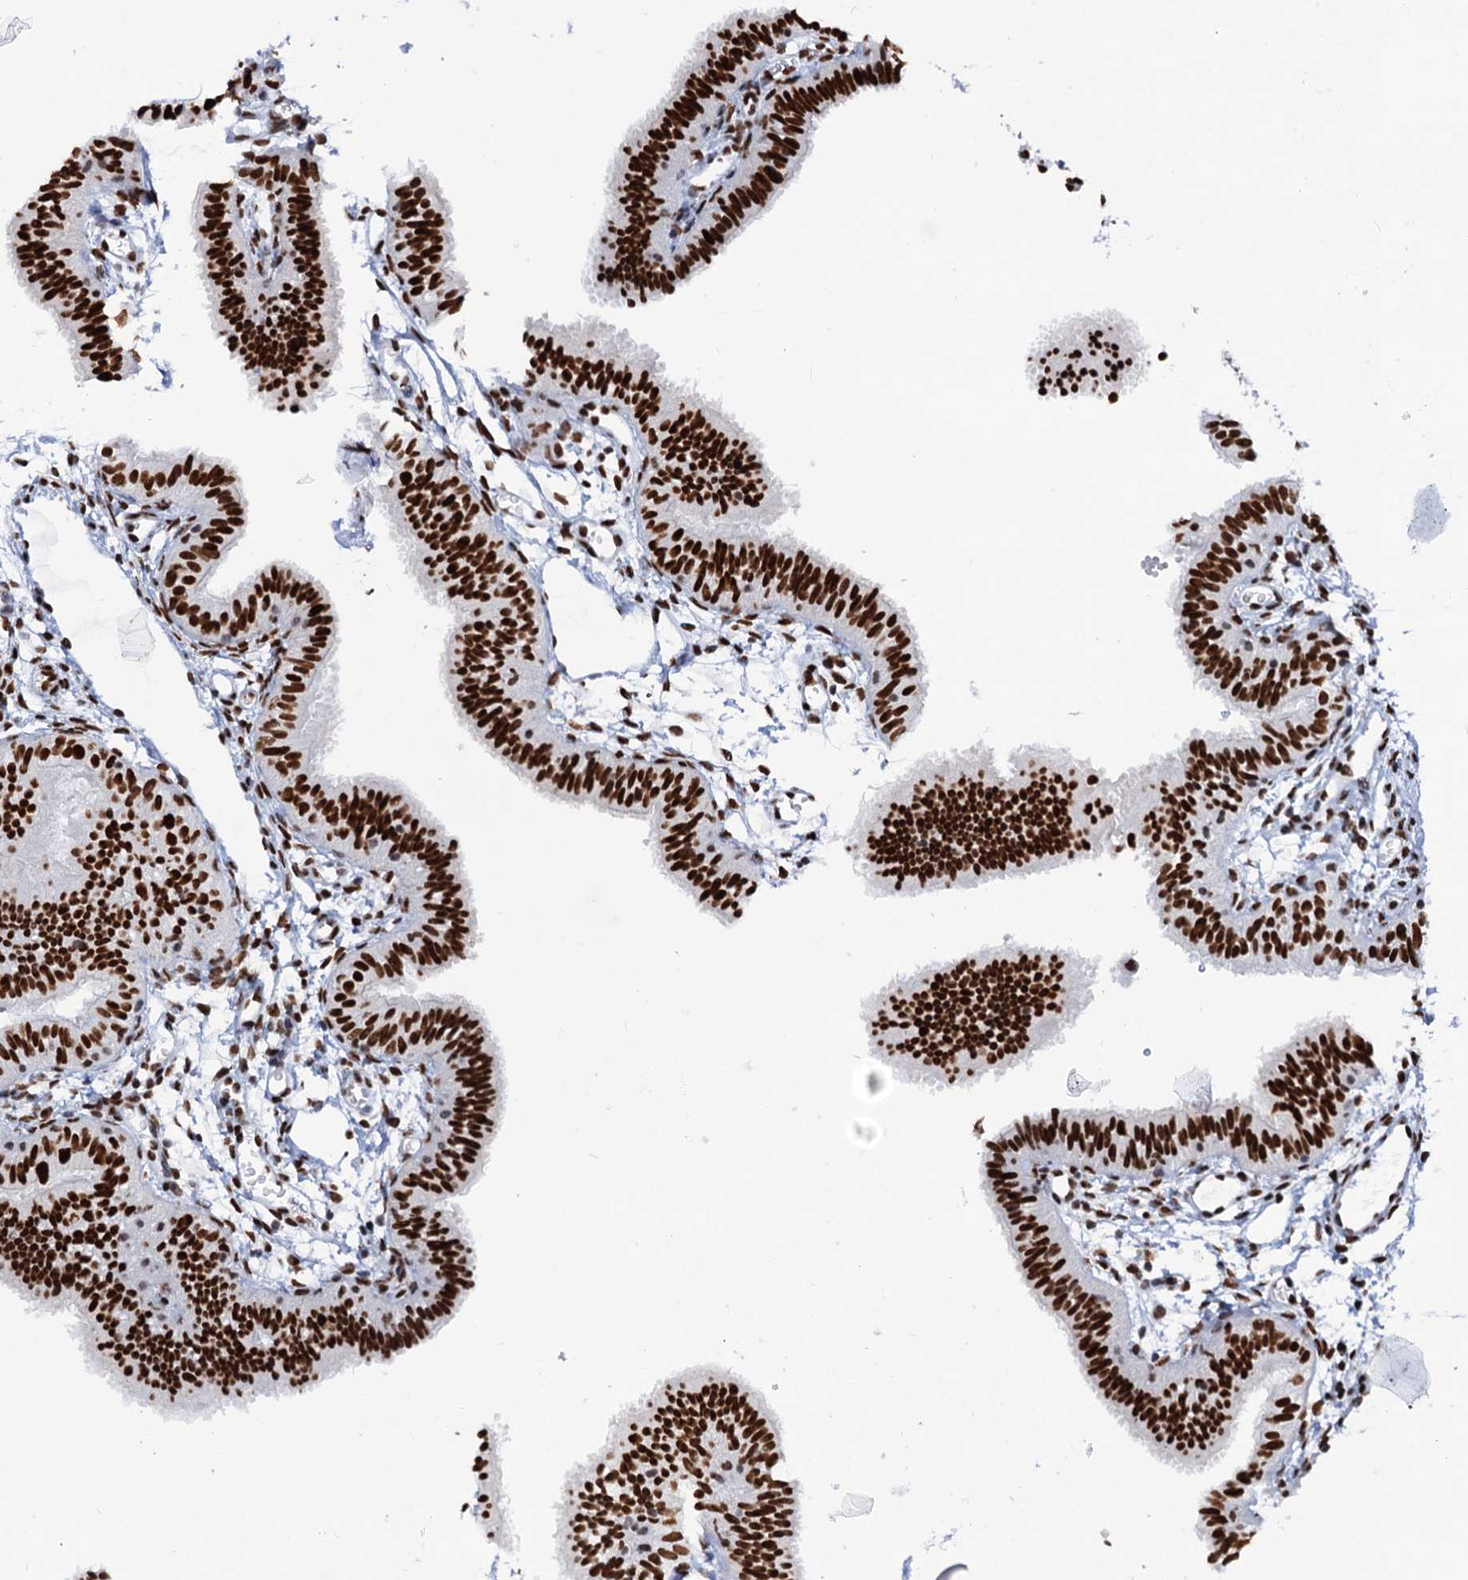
{"staining": {"intensity": "strong", "quantity": ">75%", "location": "nuclear"}, "tissue": "fallopian tube", "cell_type": "Glandular cells", "image_type": "normal", "snomed": [{"axis": "morphology", "description": "Normal tissue, NOS"}, {"axis": "topography", "description": "Fallopian tube"}], "caption": "Protein expression analysis of benign fallopian tube demonstrates strong nuclear positivity in approximately >75% of glandular cells.", "gene": "MATR3", "patient": {"sex": "female", "age": 35}}